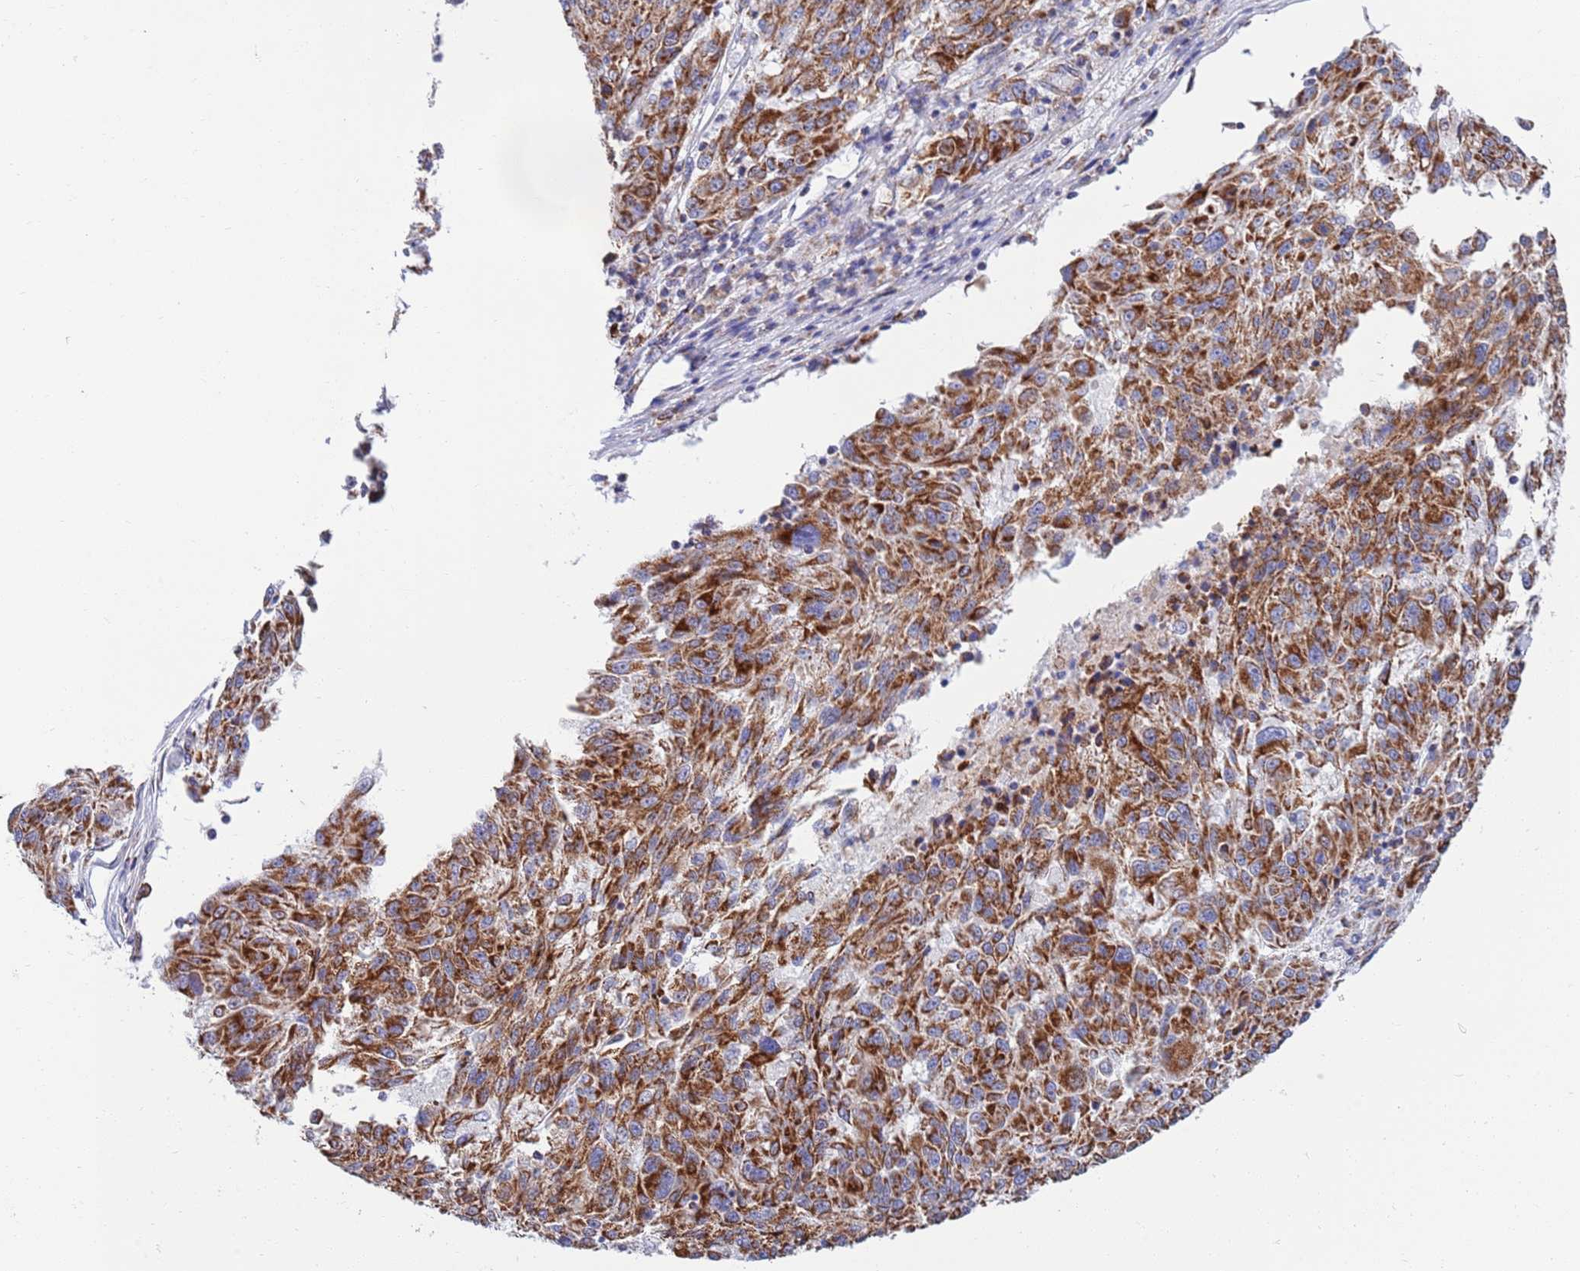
{"staining": {"intensity": "strong", "quantity": ">75%", "location": "cytoplasmic/membranous"}, "tissue": "melanoma", "cell_type": "Tumor cells", "image_type": "cancer", "snomed": [{"axis": "morphology", "description": "Malignant melanoma, NOS"}, {"axis": "topography", "description": "Skin"}], "caption": "This is an image of immunohistochemistry staining of malignant melanoma, which shows strong positivity in the cytoplasmic/membranous of tumor cells.", "gene": "EMC8", "patient": {"sex": "male", "age": 53}}